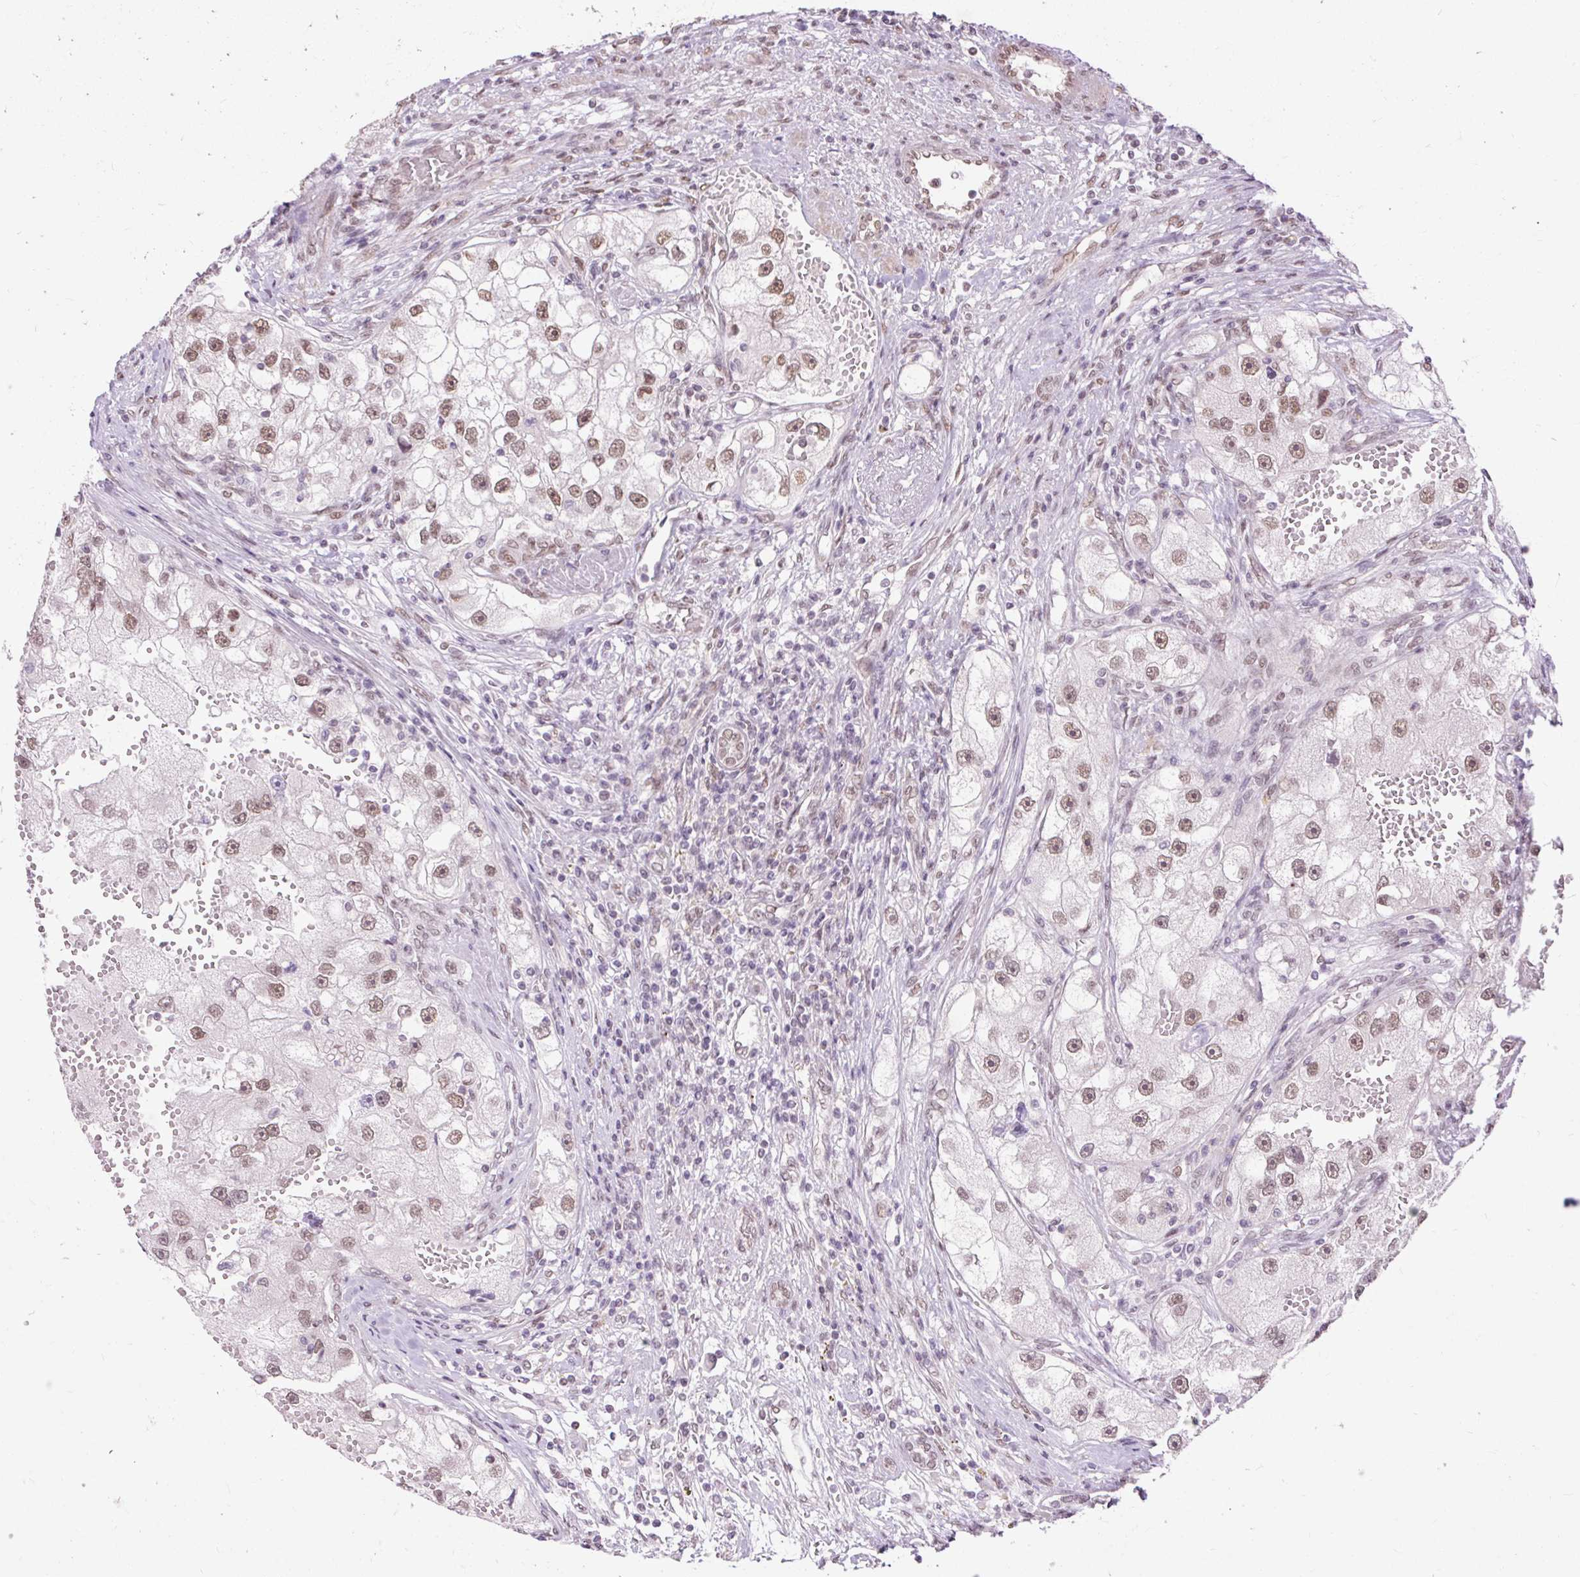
{"staining": {"intensity": "moderate", "quantity": ">75%", "location": "nuclear"}, "tissue": "renal cancer", "cell_type": "Tumor cells", "image_type": "cancer", "snomed": [{"axis": "morphology", "description": "Adenocarcinoma, NOS"}, {"axis": "topography", "description": "Kidney"}], "caption": "Renal cancer stained for a protein (brown) exhibits moderate nuclear positive positivity in about >75% of tumor cells.", "gene": "NPIPB12", "patient": {"sex": "male", "age": 63}}